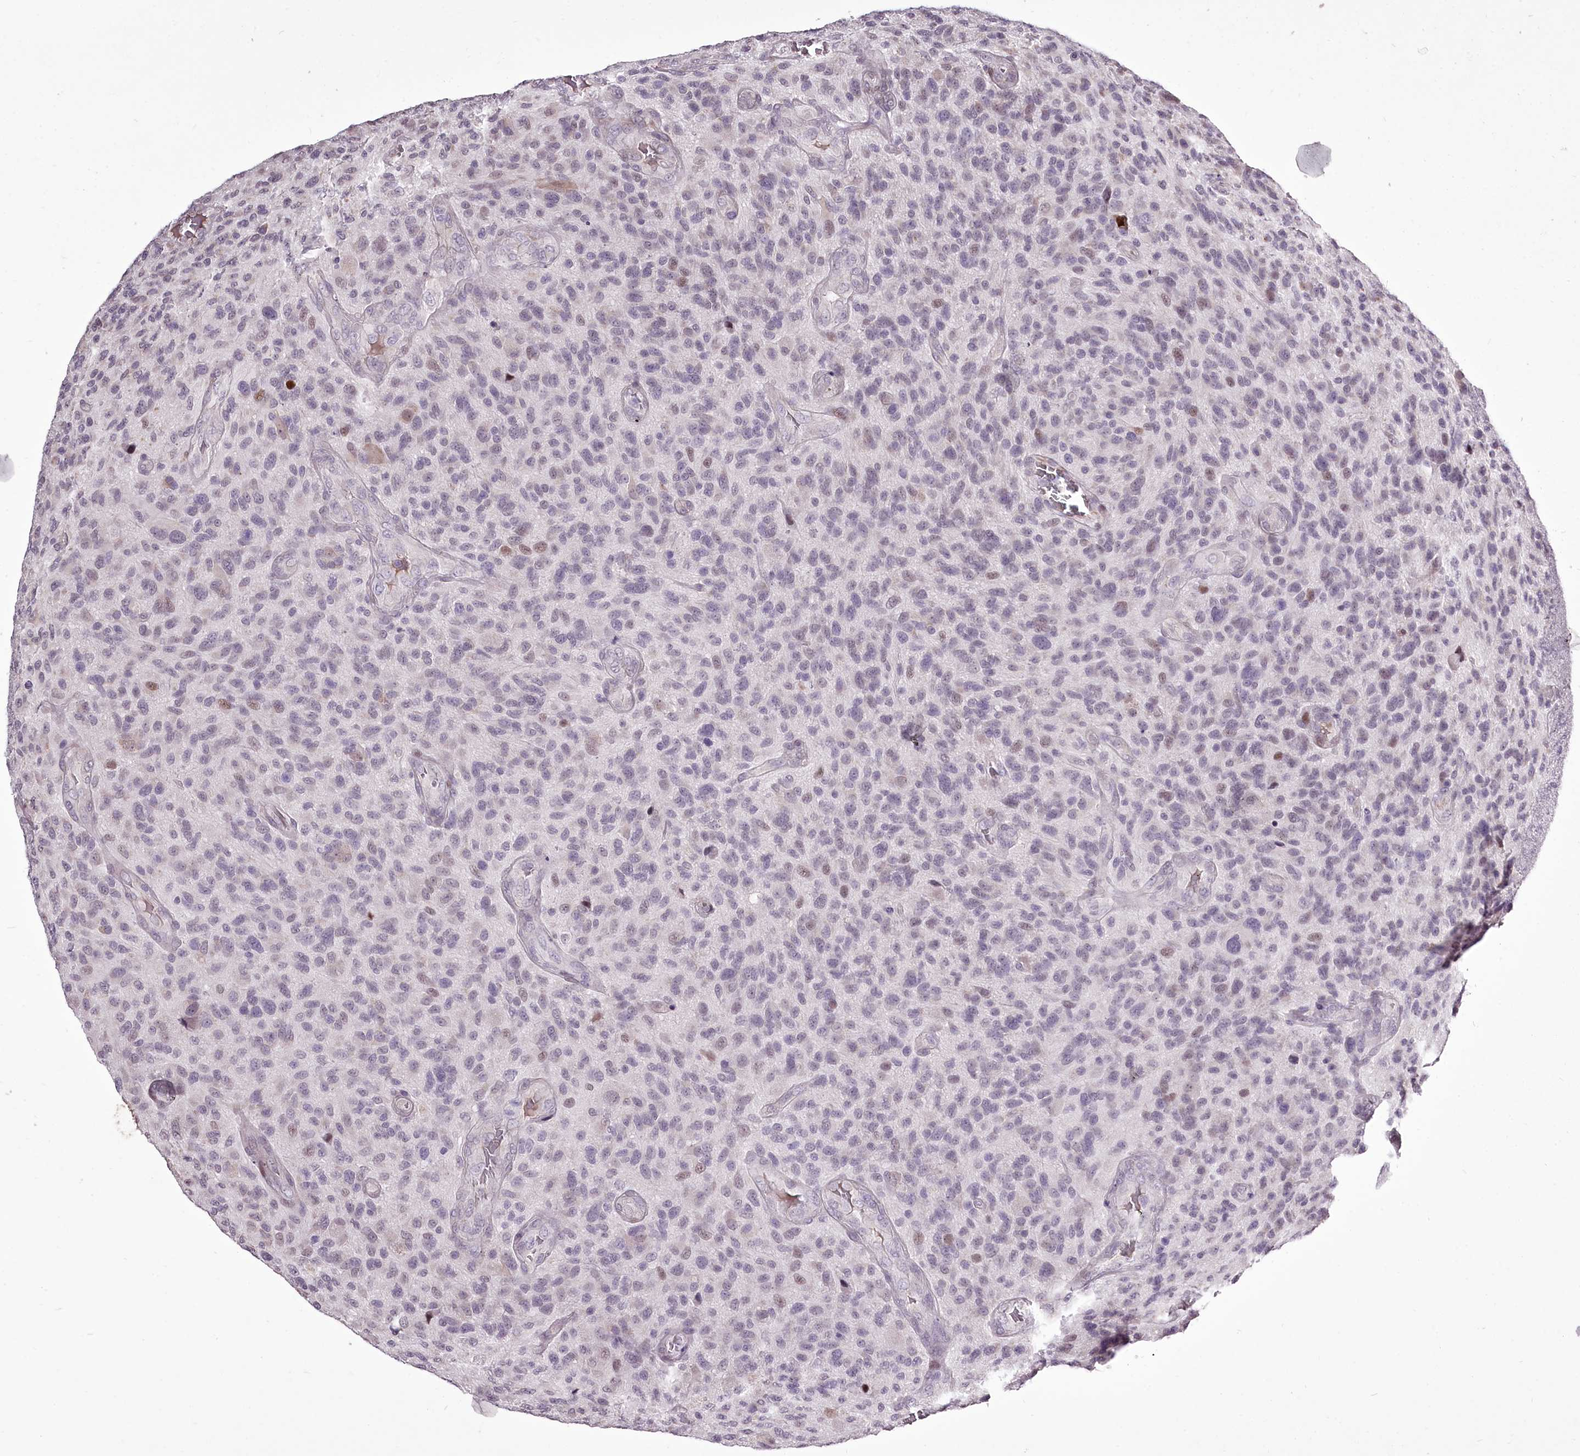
{"staining": {"intensity": "weak", "quantity": "25%-75%", "location": "nuclear"}, "tissue": "glioma", "cell_type": "Tumor cells", "image_type": "cancer", "snomed": [{"axis": "morphology", "description": "Glioma, malignant, High grade"}, {"axis": "topography", "description": "Brain"}], "caption": "An image showing weak nuclear positivity in approximately 25%-75% of tumor cells in glioma, as visualized by brown immunohistochemical staining.", "gene": "C1orf56", "patient": {"sex": "male", "age": 47}}